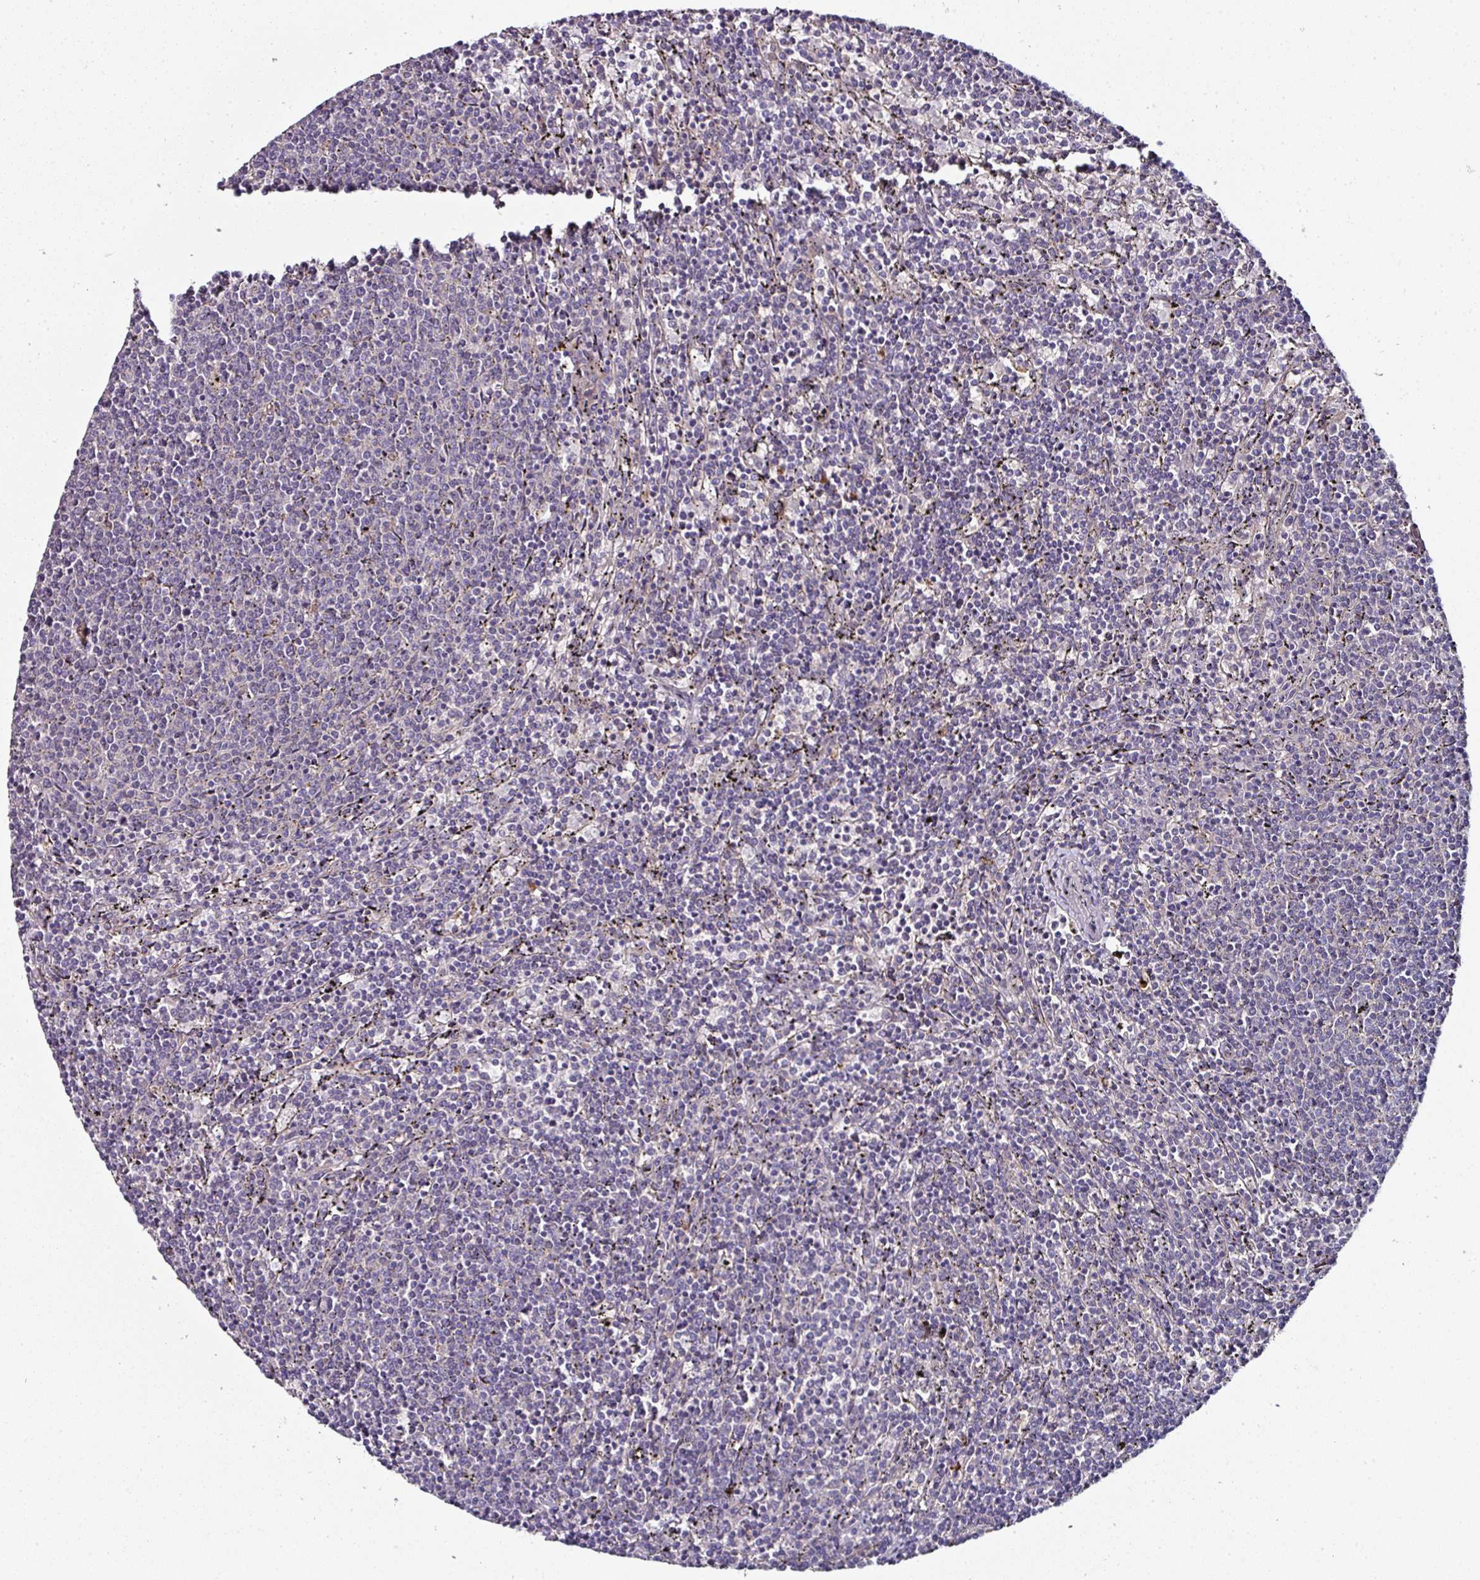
{"staining": {"intensity": "negative", "quantity": "none", "location": "none"}, "tissue": "lymphoma", "cell_type": "Tumor cells", "image_type": "cancer", "snomed": [{"axis": "morphology", "description": "Malignant lymphoma, non-Hodgkin's type, Low grade"}, {"axis": "topography", "description": "Spleen"}], "caption": "Malignant lymphoma, non-Hodgkin's type (low-grade) stained for a protein using immunohistochemistry (IHC) demonstrates no positivity tumor cells.", "gene": "CTDSP2", "patient": {"sex": "female", "age": 50}}